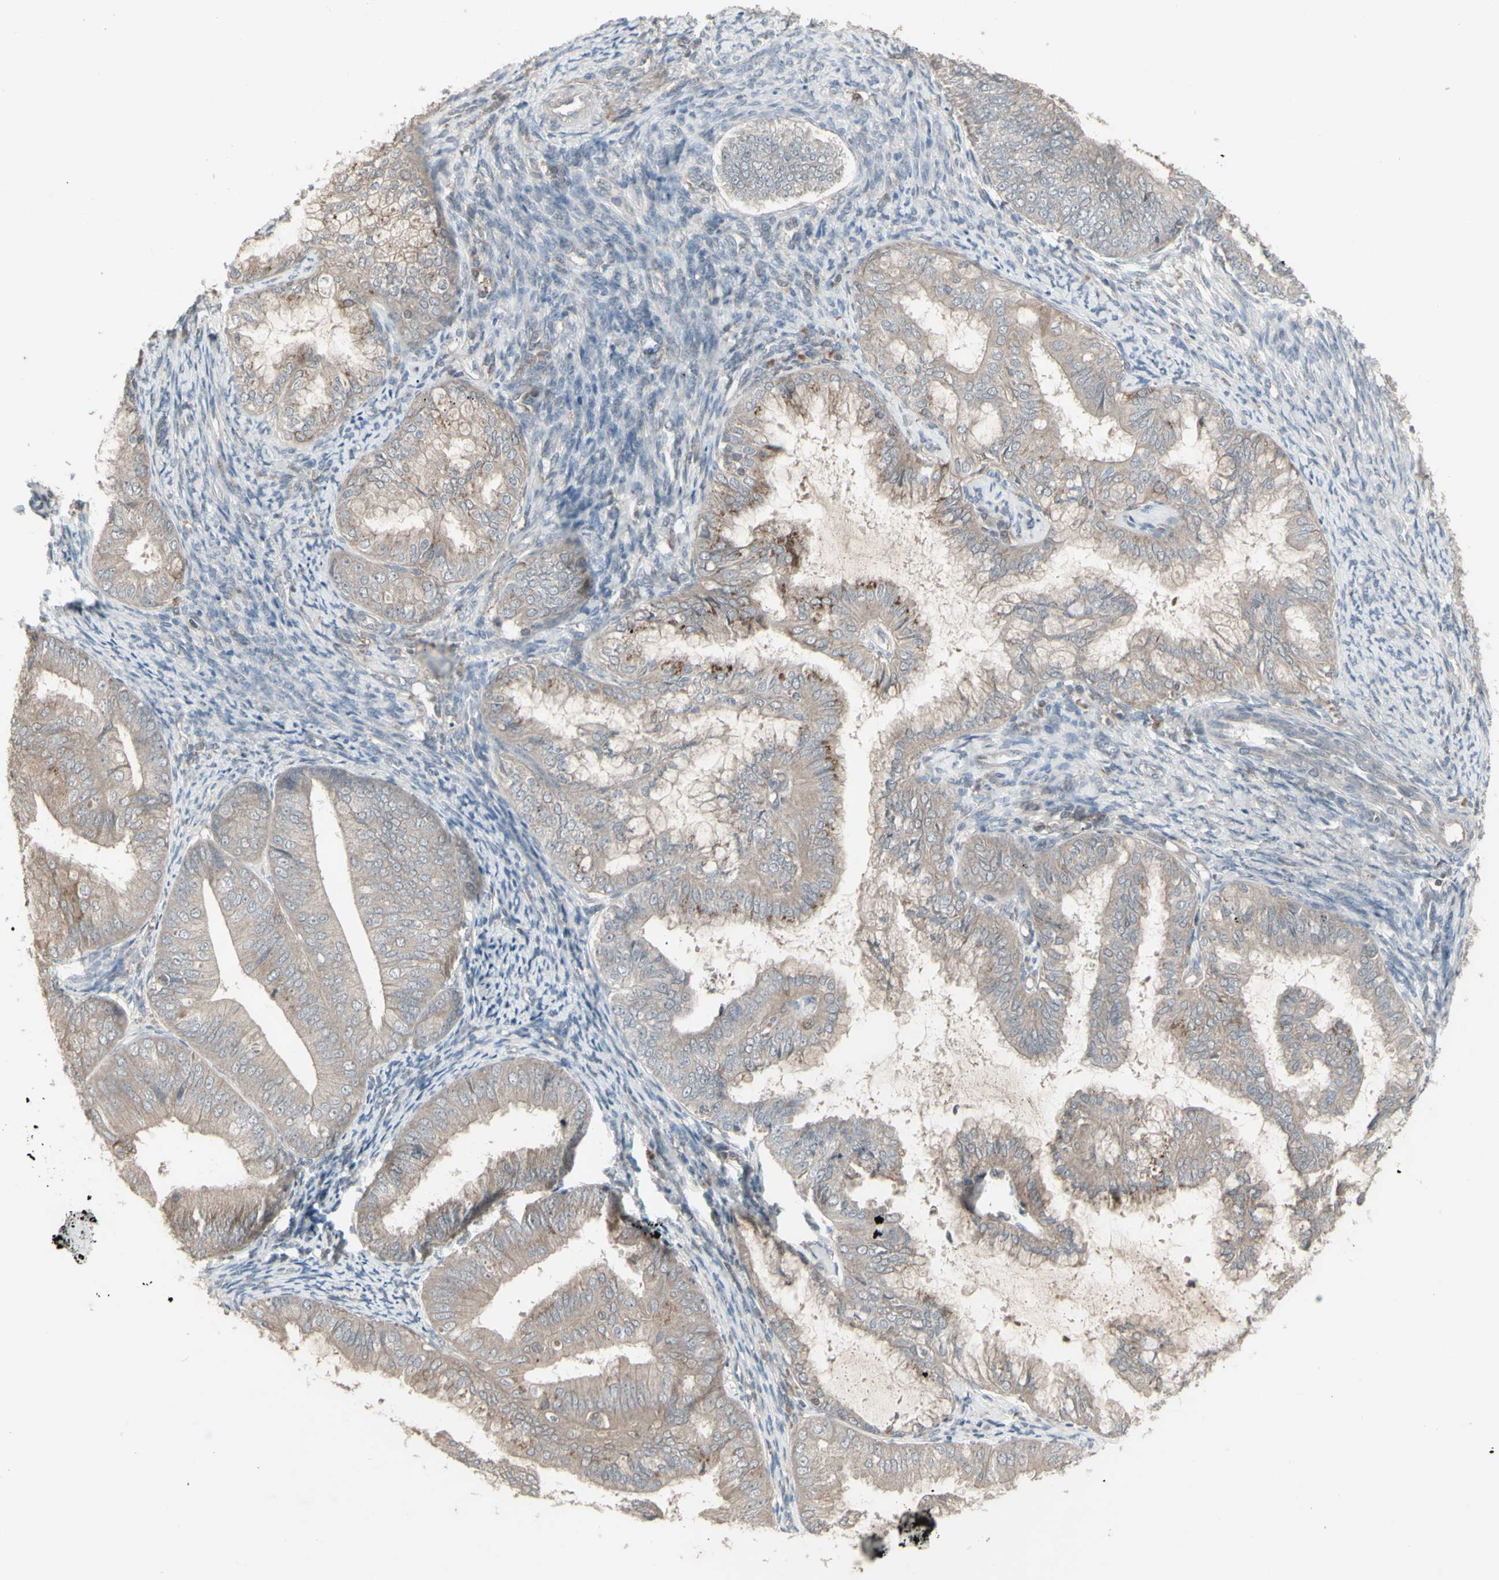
{"staining": {"intensity": "weak", "quantity": "25%-75%", "location": "cytoplasmic/membranous"}, "tissue": "endometrial cancer", "cell_type": "Tumor cells", "image_type": "cancer", "snomed": [{"axis": "morphology", "description": "Adenocarcinoma, NOS"}, {"axis": "topography", "description": "Endometrium"}], "caption": "A low amount of weak cytoplasmic/membranous positivity is identified in about 25%-75% of tumor cells in endometrial cancer tissue.", "gene": "CSK", "patient": {"sex": "female", "age": 63}}